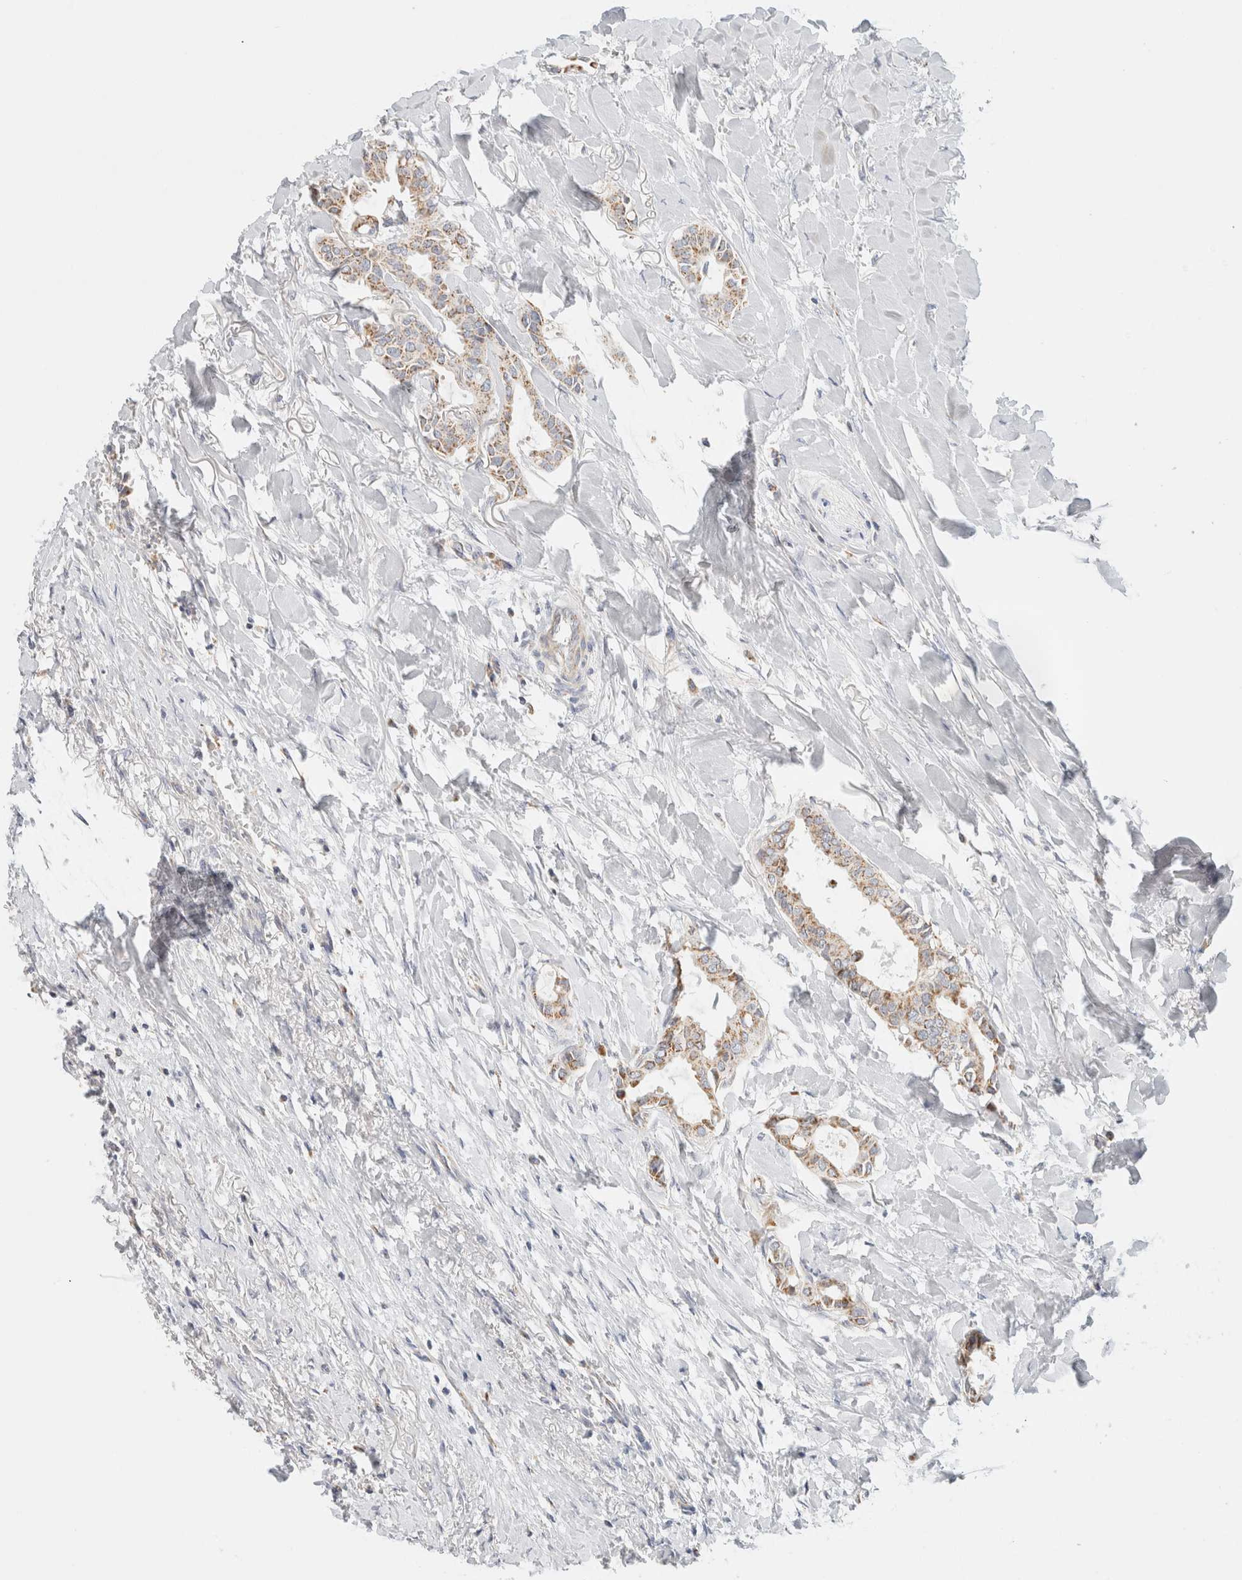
{"staining": {"intensity": "moderate", "quantity": ">75%", "location": "cytoplasmic/membranous"}, "tissue": "head and neck cancer", "cell_type": "Tumor cells", "image_type": "cancer", "snomed": [{"axis": "morphology", "description": "Adenocarcinoma, NOS"}, {"axis": "topography", "description": "Salivary gland"}, {"axis": "topography", "description": "Head-Neck"}], "caption": "A micrograph showing moderate cytoplasmic/membranous staining in approximately >75% of tumor cells in head and neck adenocarcinoma, as visualized by brown immunohistochemical staining.", "gene": "HDHD3", "patient": {"sex": "female", "age": 59}}